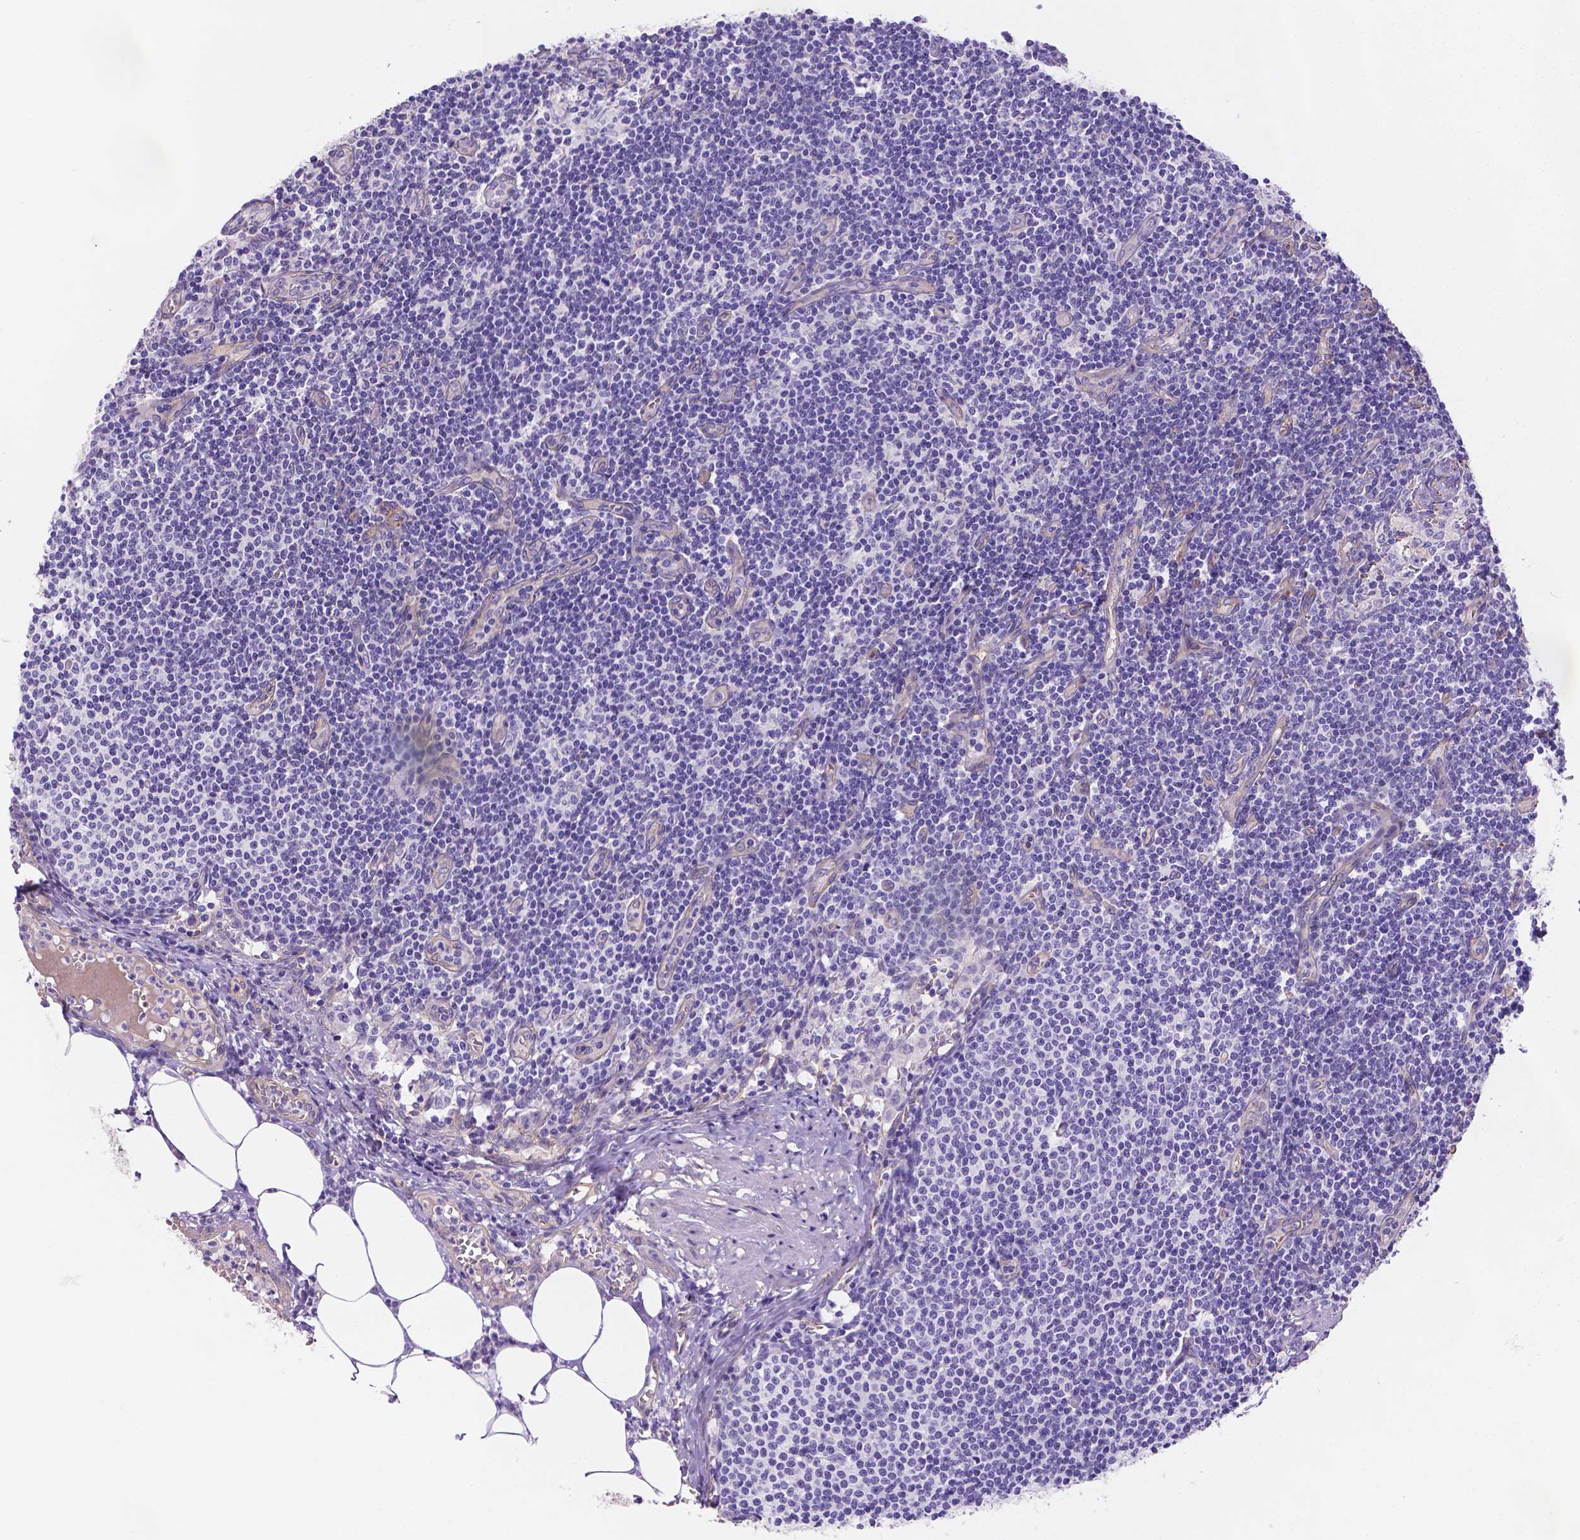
{"staining": {"intensity": "negative", "quantity": "none", "location": "none"}, "tissue": "lymph node", "cell_type": "Germinal center cells", "image_type": "normal", "snomed": [{"axis": "morphology", "description": "Normal tissue, NOS"}, {"axis": "topography", "description": "Lymph node"}], "caption": "Immunohistochemistry (IHC) histopathology image of unremarkable lymph node stained for a protein (brown), which shows no staining in germinal center cells. The staining was performed using DAB (3,3'-diaminobenzidine) to visualize the protein expression in brown, while the nuclei were stained in blue with hematoxylin (Magnification: 20x).", "gene": "SLC40A1", "patient": {"sex": "female", "age": 50}}